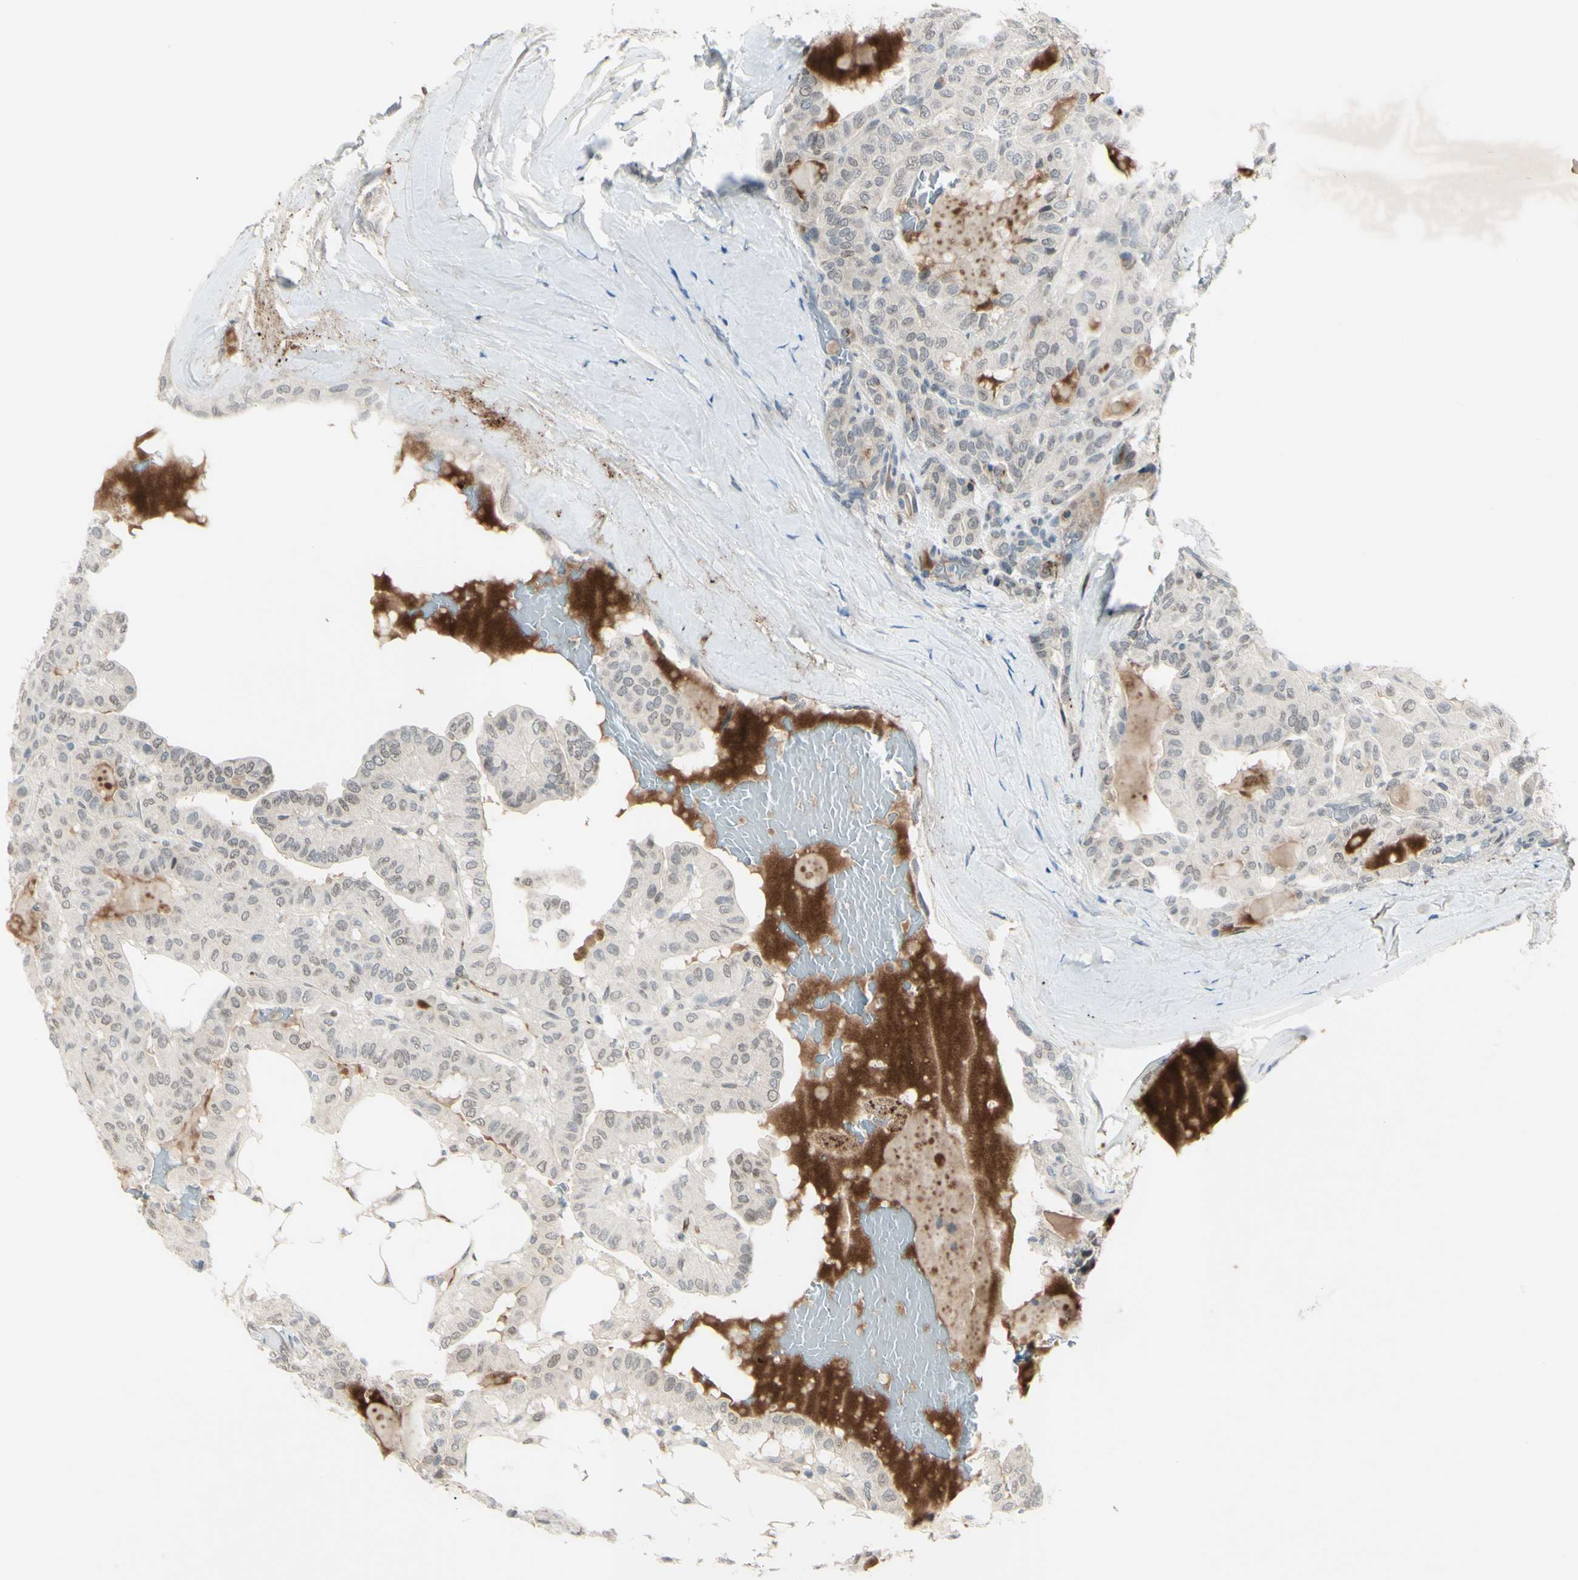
{"staining": {"intensity": "negative", "quantity": "none", "location": "none"}, "tissue": "thyroid cancer", "cell_type": "Tumor cells", "image_type": "cancer", "snomed": [{"axis": "morphology", "description": "Papillary adenocarcinoma, NOS"}, {"axis": "topography", "description": "Thyroid gland"}], "caption": "Tumor cells are negative for protein expression in human papillary adenocarcinoma (thyroid).", "gene": "FGFR2", "patient": {"sex": "male", "age": 77}}